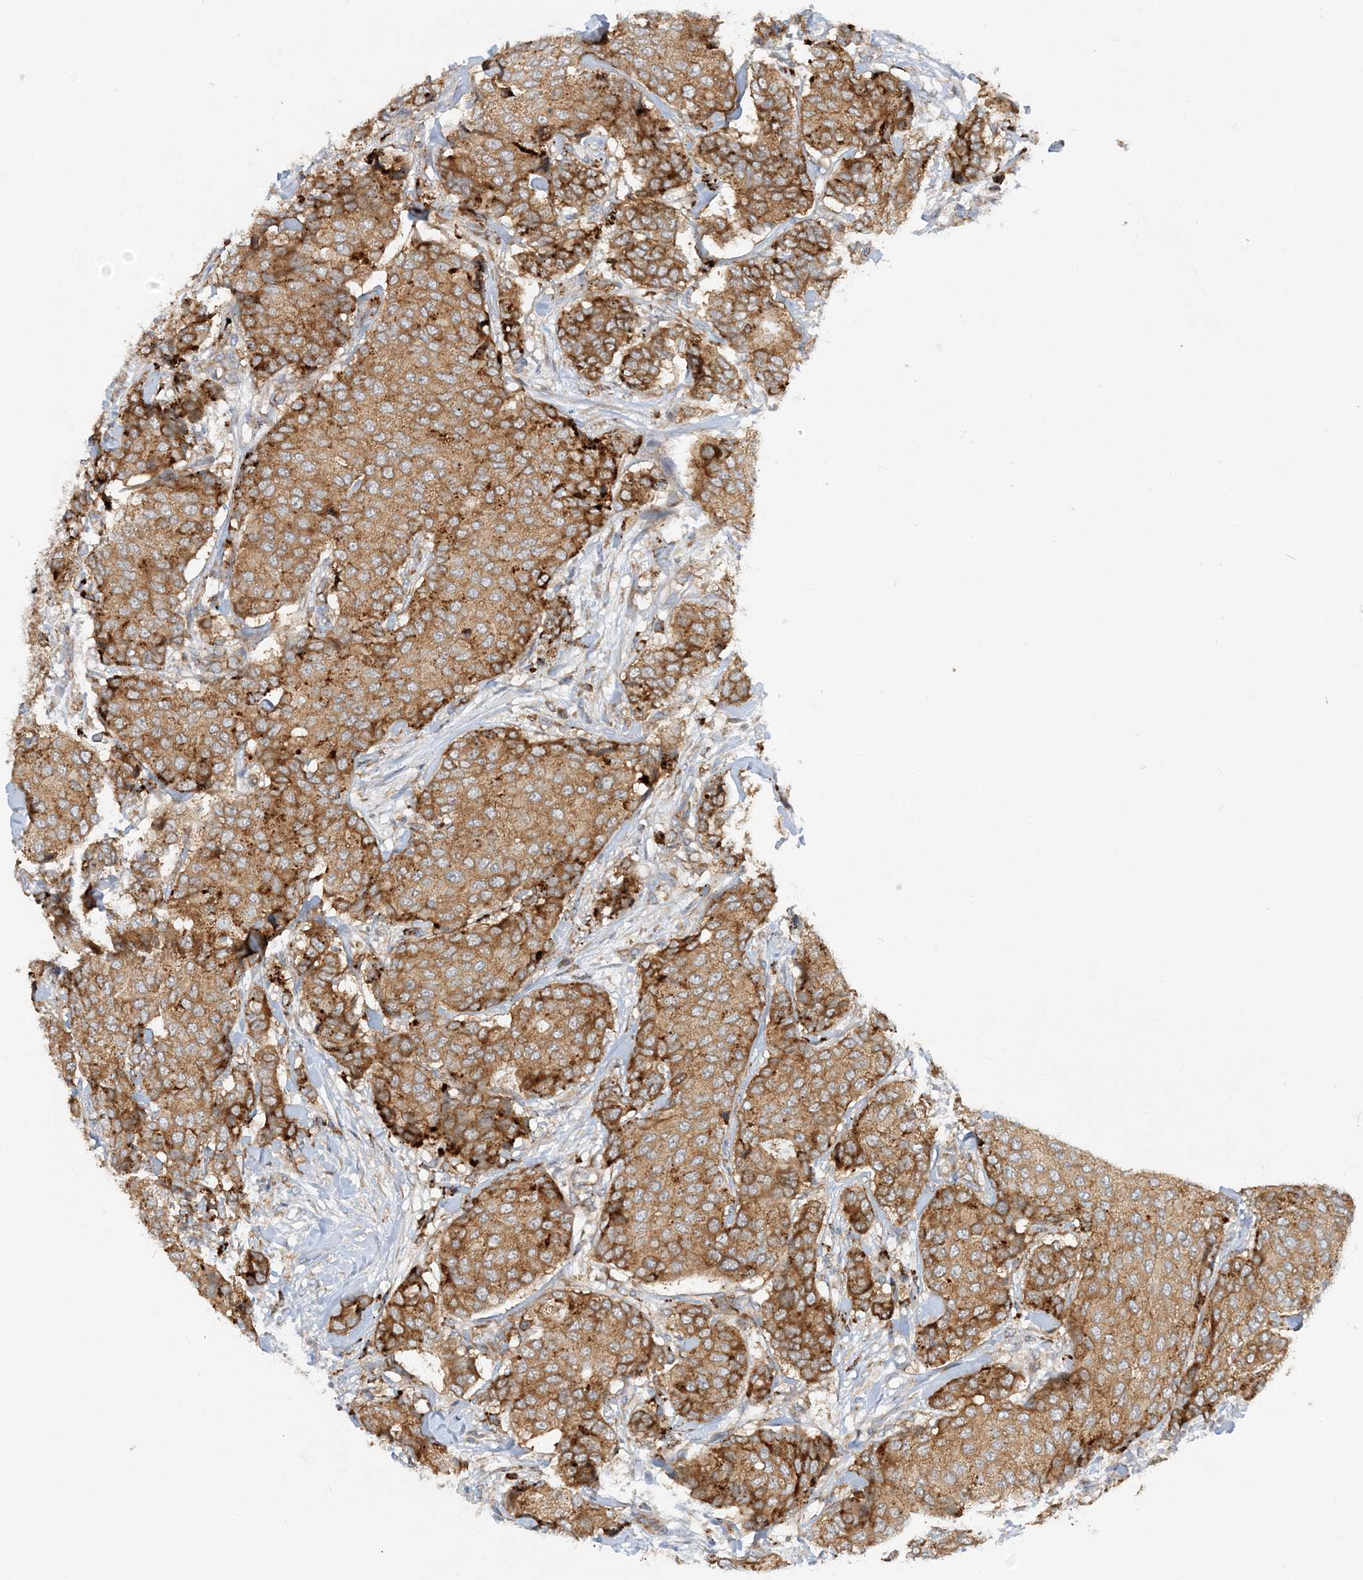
{"staining": {"intensity": "moderate", "quantity": ">75%", "location": "cytoplasmic/membranous"}, "tissue": "breast cancer", "cell_type": "Tumor cells", "image_type": "cancer", "snomed": [{"axis": "morphology", "description": "Duct carcinoma"}, {"axis": "topography", "description": "Breast"}], "caption": "Human breast intraductal carcinoma stained with a brown dye reveals moderate cytoplasmic/membranous positive staining in about >75% of tumor cells.", "gene": "LARP4B", "patient": {"sex": "female", "age": 75}}